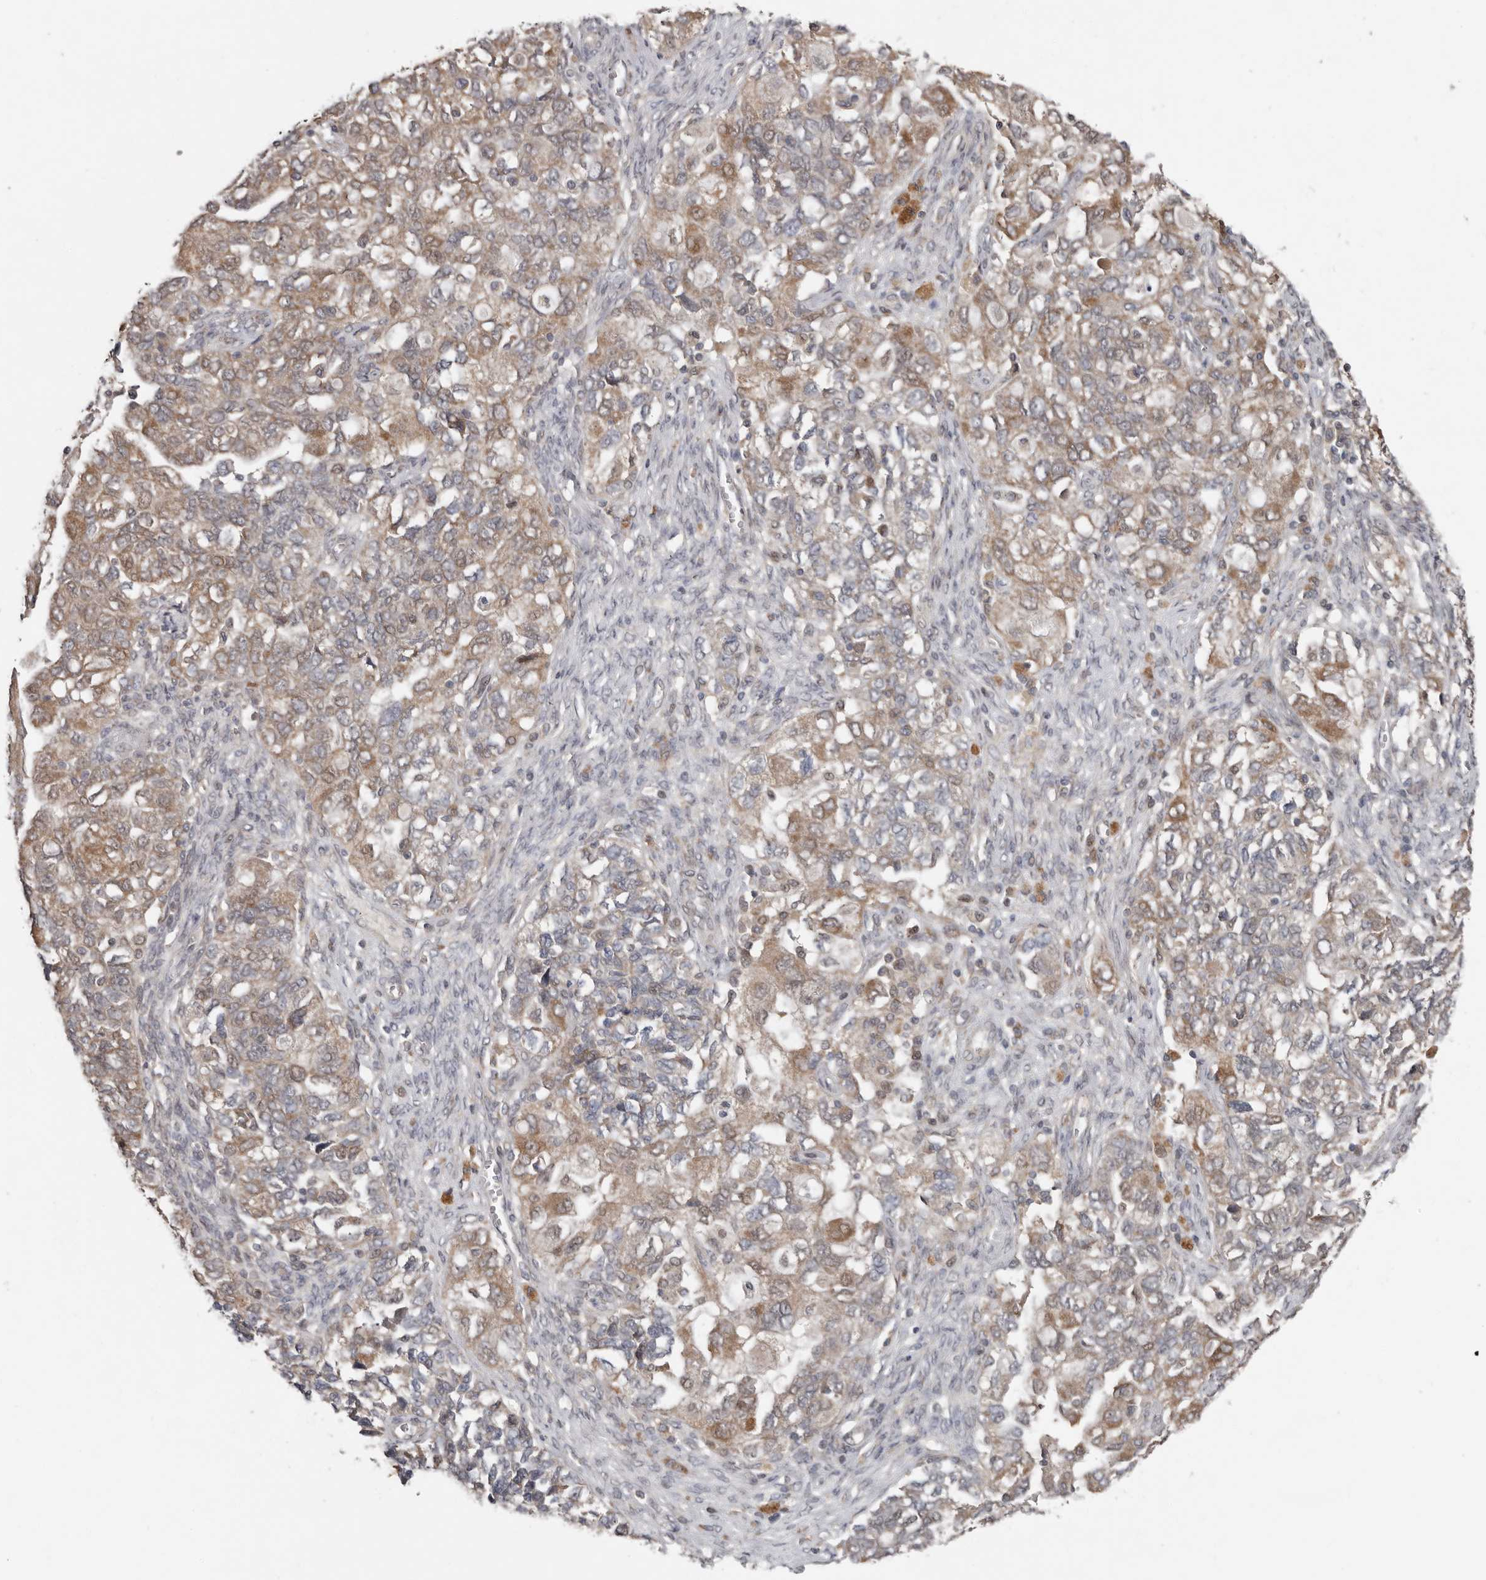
{"staining": {"intensity": "weak", "quantity": ">75%", "location": "cytoplasmic/membranous"}, "tissue": "ovarian cancer", "cell_type": "Tumor cells", "image_type": "cancer", "snomed": [{"axis": "morphology", "description": "Carcinoma, NOS"}, {"axis": "morphology", "description": "Cystadenocarcinoma, serous, NOS"}, {"axis": "topography", "description": "Ovary"}], "caption": "Immunohistochemical staining of human ovarian cancer (carcinoma) reveals weak cytoplasmic/membranous protein staining in about >75% of tumor cells. (Stains: DAB (3,3'-diaminobenzidine) in brown, nuclei in blue, Microscopy: brightfield microscopy at high magnification).", "gene": "CHML", "patient": {"sex": "female", "age": 69}}